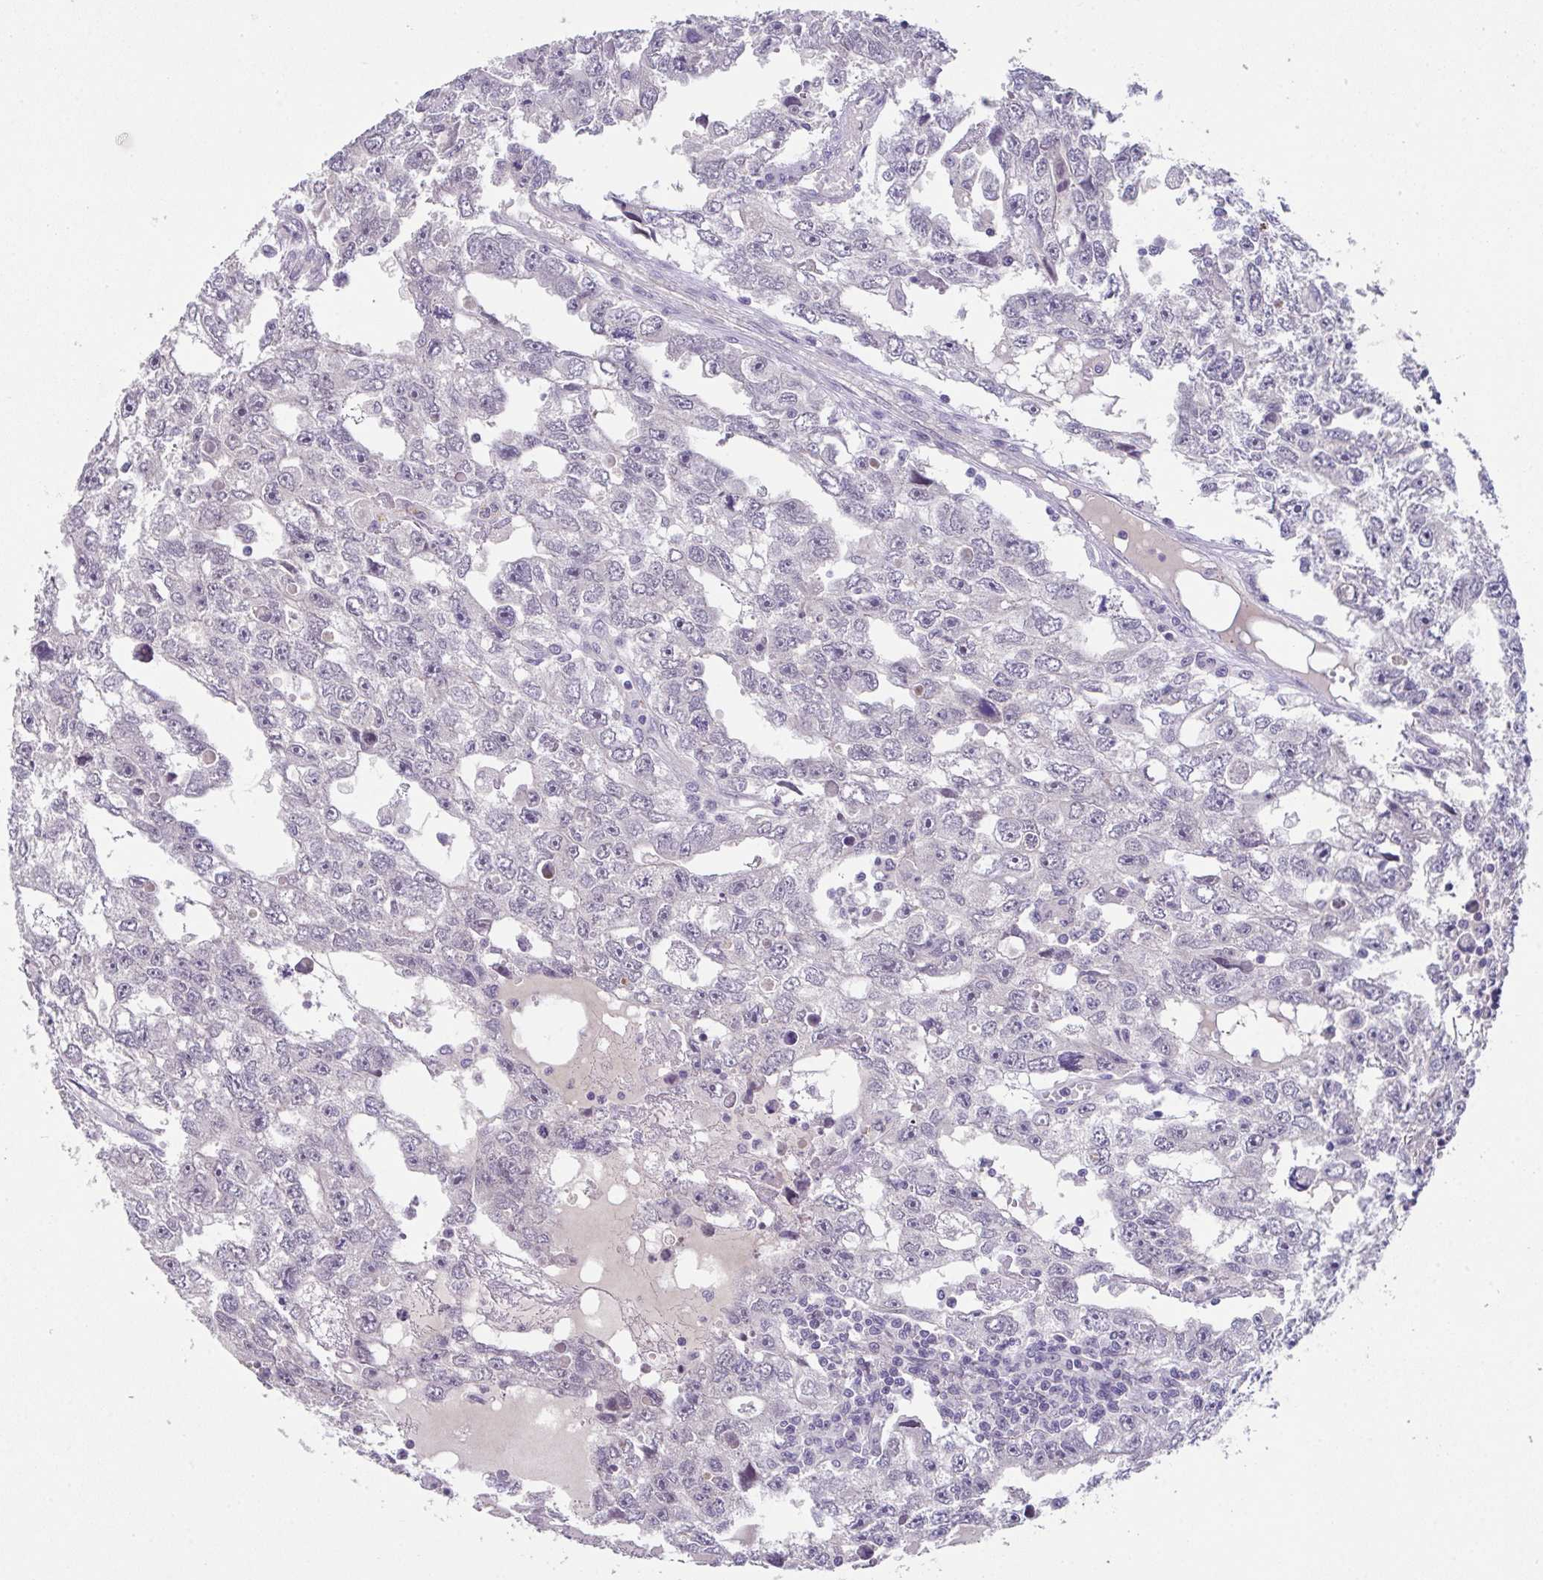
{"staining": {"intensity": "negative", "quantity": "none", "location": "none"}, "tissue": "testis cancer", "cell_type": "Tumor cells", "image_type": "cancer", "snomed": [{"axis": "morphology", "description": "Carcinoma, Embryonal, NOS"}, {"axis": "topography", "description": "Testis"}], "caption": "This is an immunohistochemistry image of testis embryonal carcinoma. There is no expression in tumor cells.", "gene": "GLTPD2", "patient": {"sex": "male", "age": 20}}